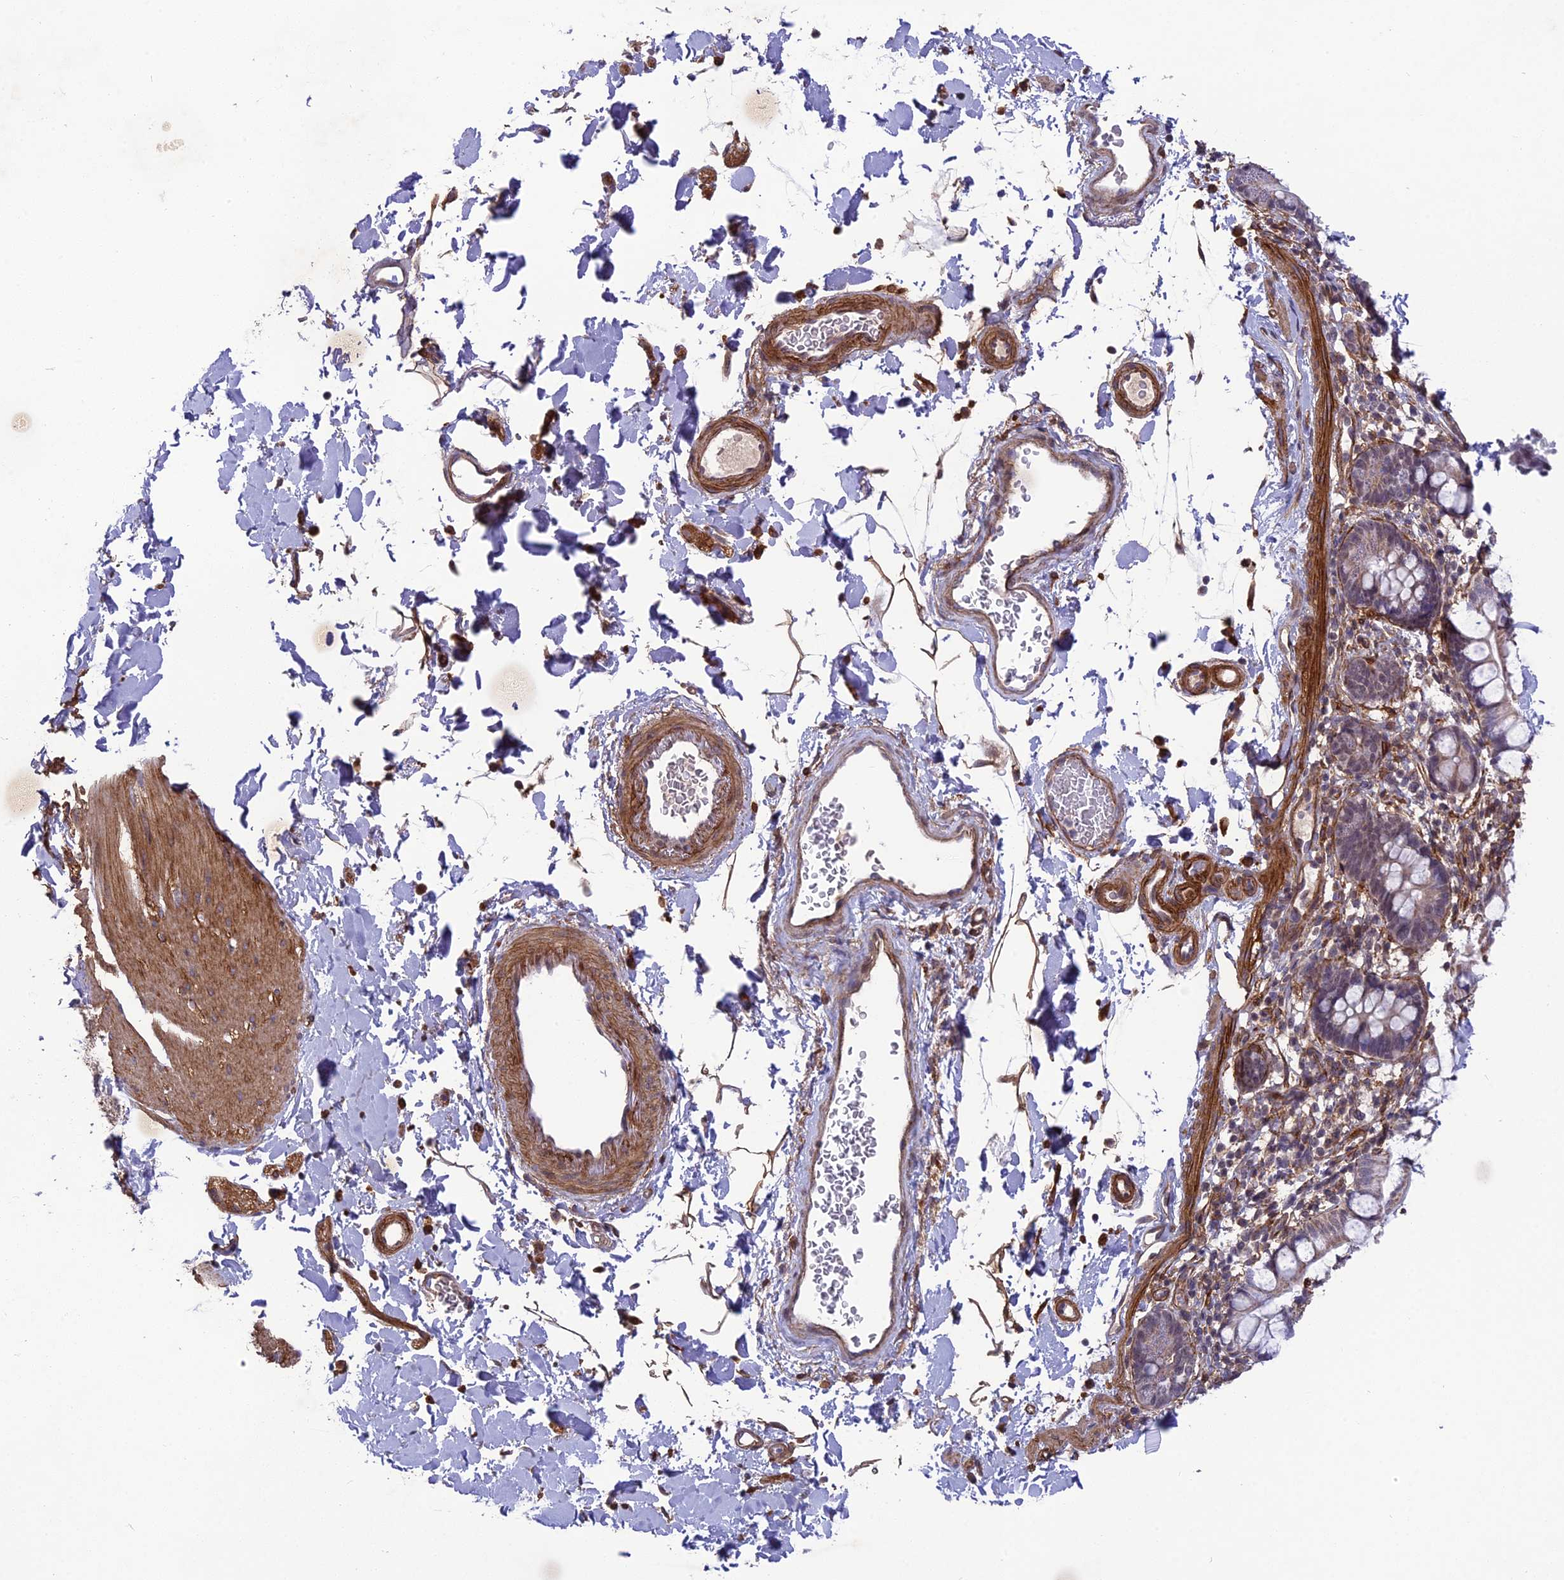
{"staining": {"intensity": "moderate", "quantity": ">75%", "location": "cytoplasmic/membranous"}, "tissue": "smooth muscle", "cell_type": "Smooth muscle cells", "image_type": "normal", "snomed": [{"axis": "morphology", "description": "Normal tissue, NOS"}, {"axis": "topography", "description": "Smooth muscle"}, {"axis": "topography", "description": "Small intestine"}], "caption": "Benign smooth muscle displays moderate cytoplasmic/membranous staining in about >75% of smooth muscle cells (Stains: DAB (3,3'-diaminobenzidine) in brown, nuclei in blue, Microscopy: brightfield microscopy at high magnification)..", "gene": "TNS1", "patient": {"sex": "female", "age": 84}}